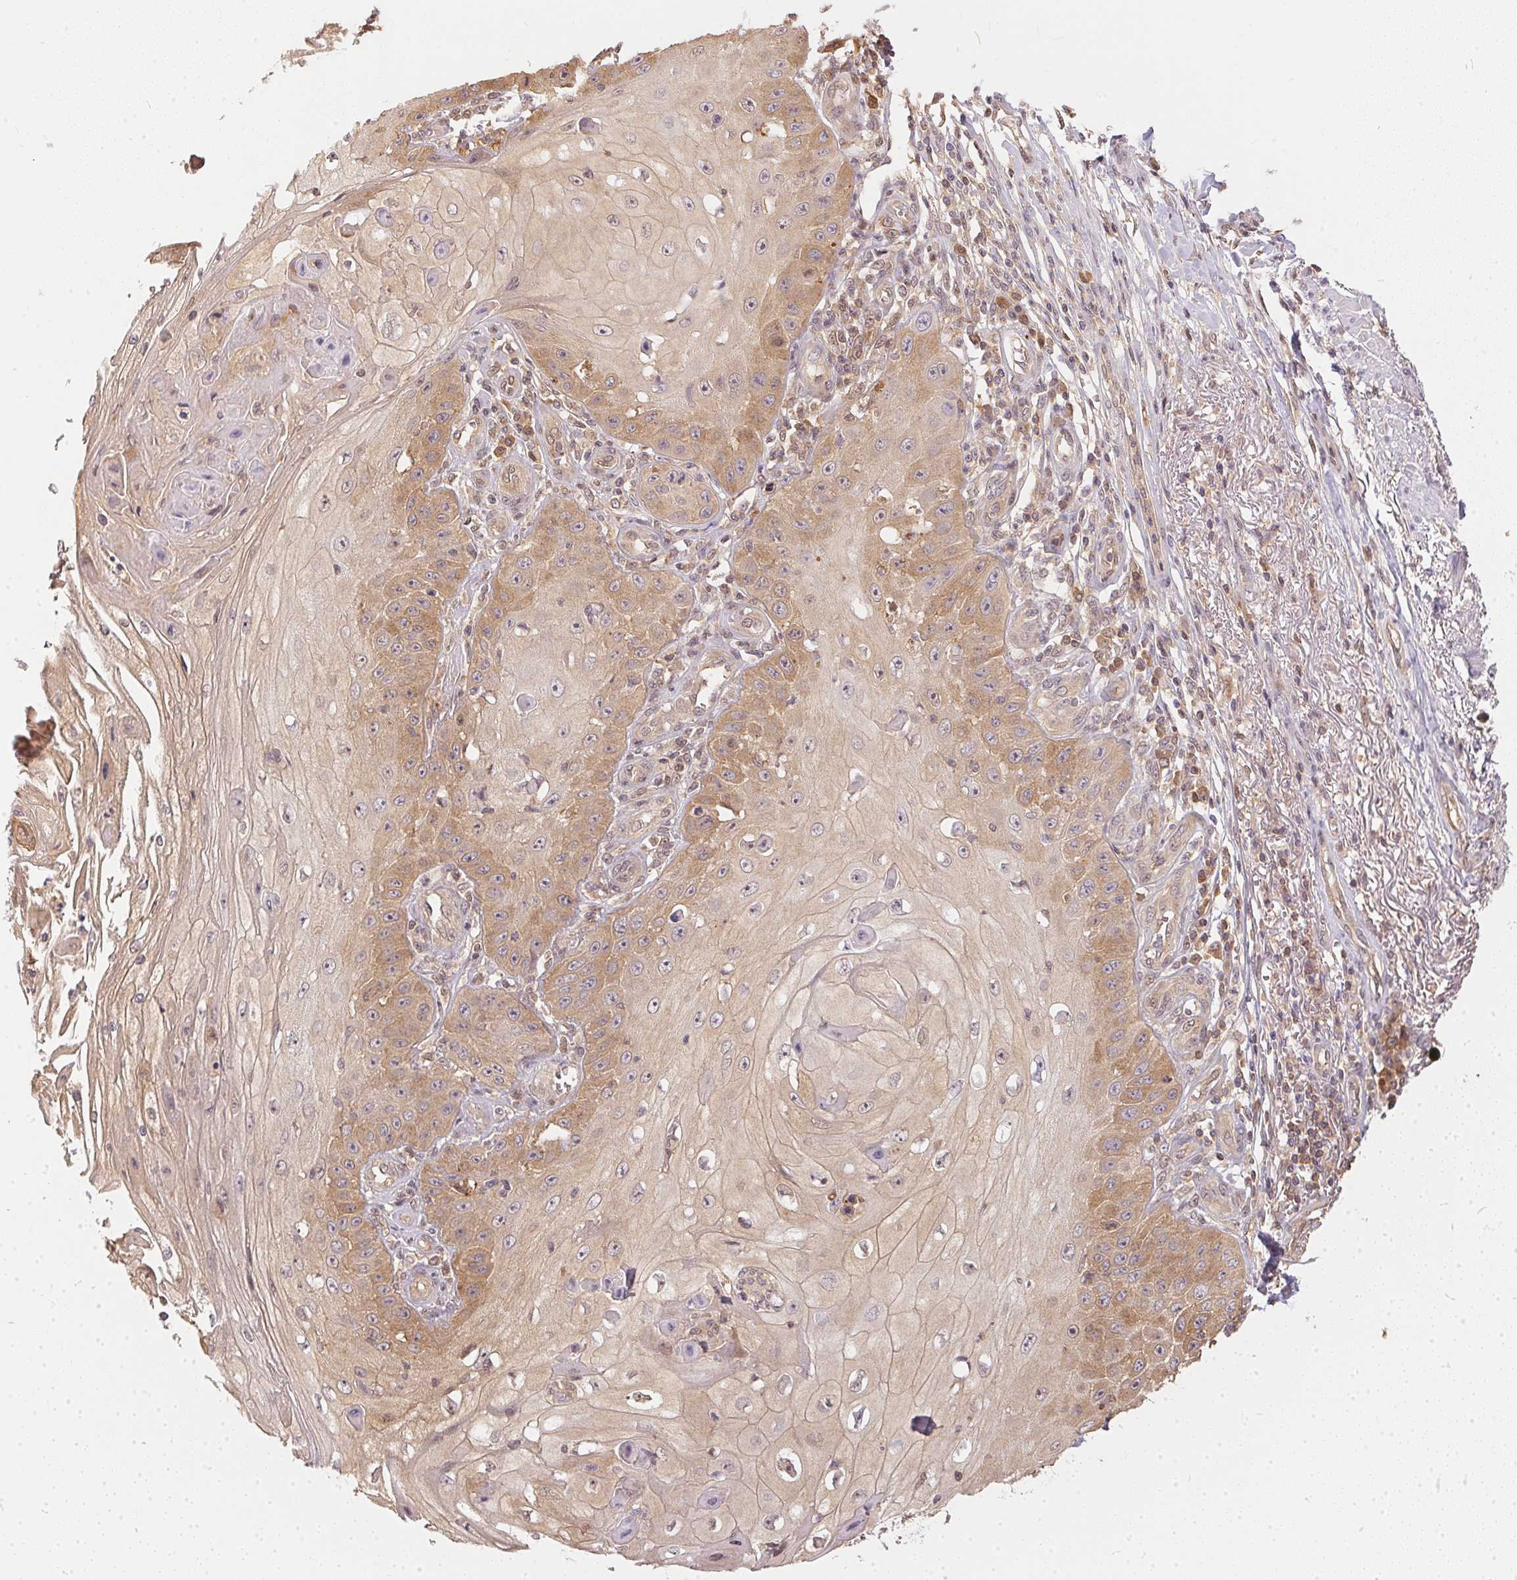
{"staining": {"intensity": "moderate", "quantity": "25%-75%", "location": "cytoplasmic/membranous"}, "tissue": "skin cancer", "cell_type": "Tumor cells", "image_type": "cancer", "snomed": [{"axis": "morphology", "description": "Squamous cell carcinoma, NOS"}, {"axis": "topography", "description": "Skin"}], "caption": "Immunohistochemistry (IHC) image of neoplastic tissue: human squamous cell carcinoma (skin) stained using IHC reveals medium levels of moderate protein expression localized specifically in the cytoplasmic/membranous of tumor cells, appearing as a cytoplasmic/membranous brown color.", "gene": "BLMH", "patient": {"sex": "male", "age": 70}}